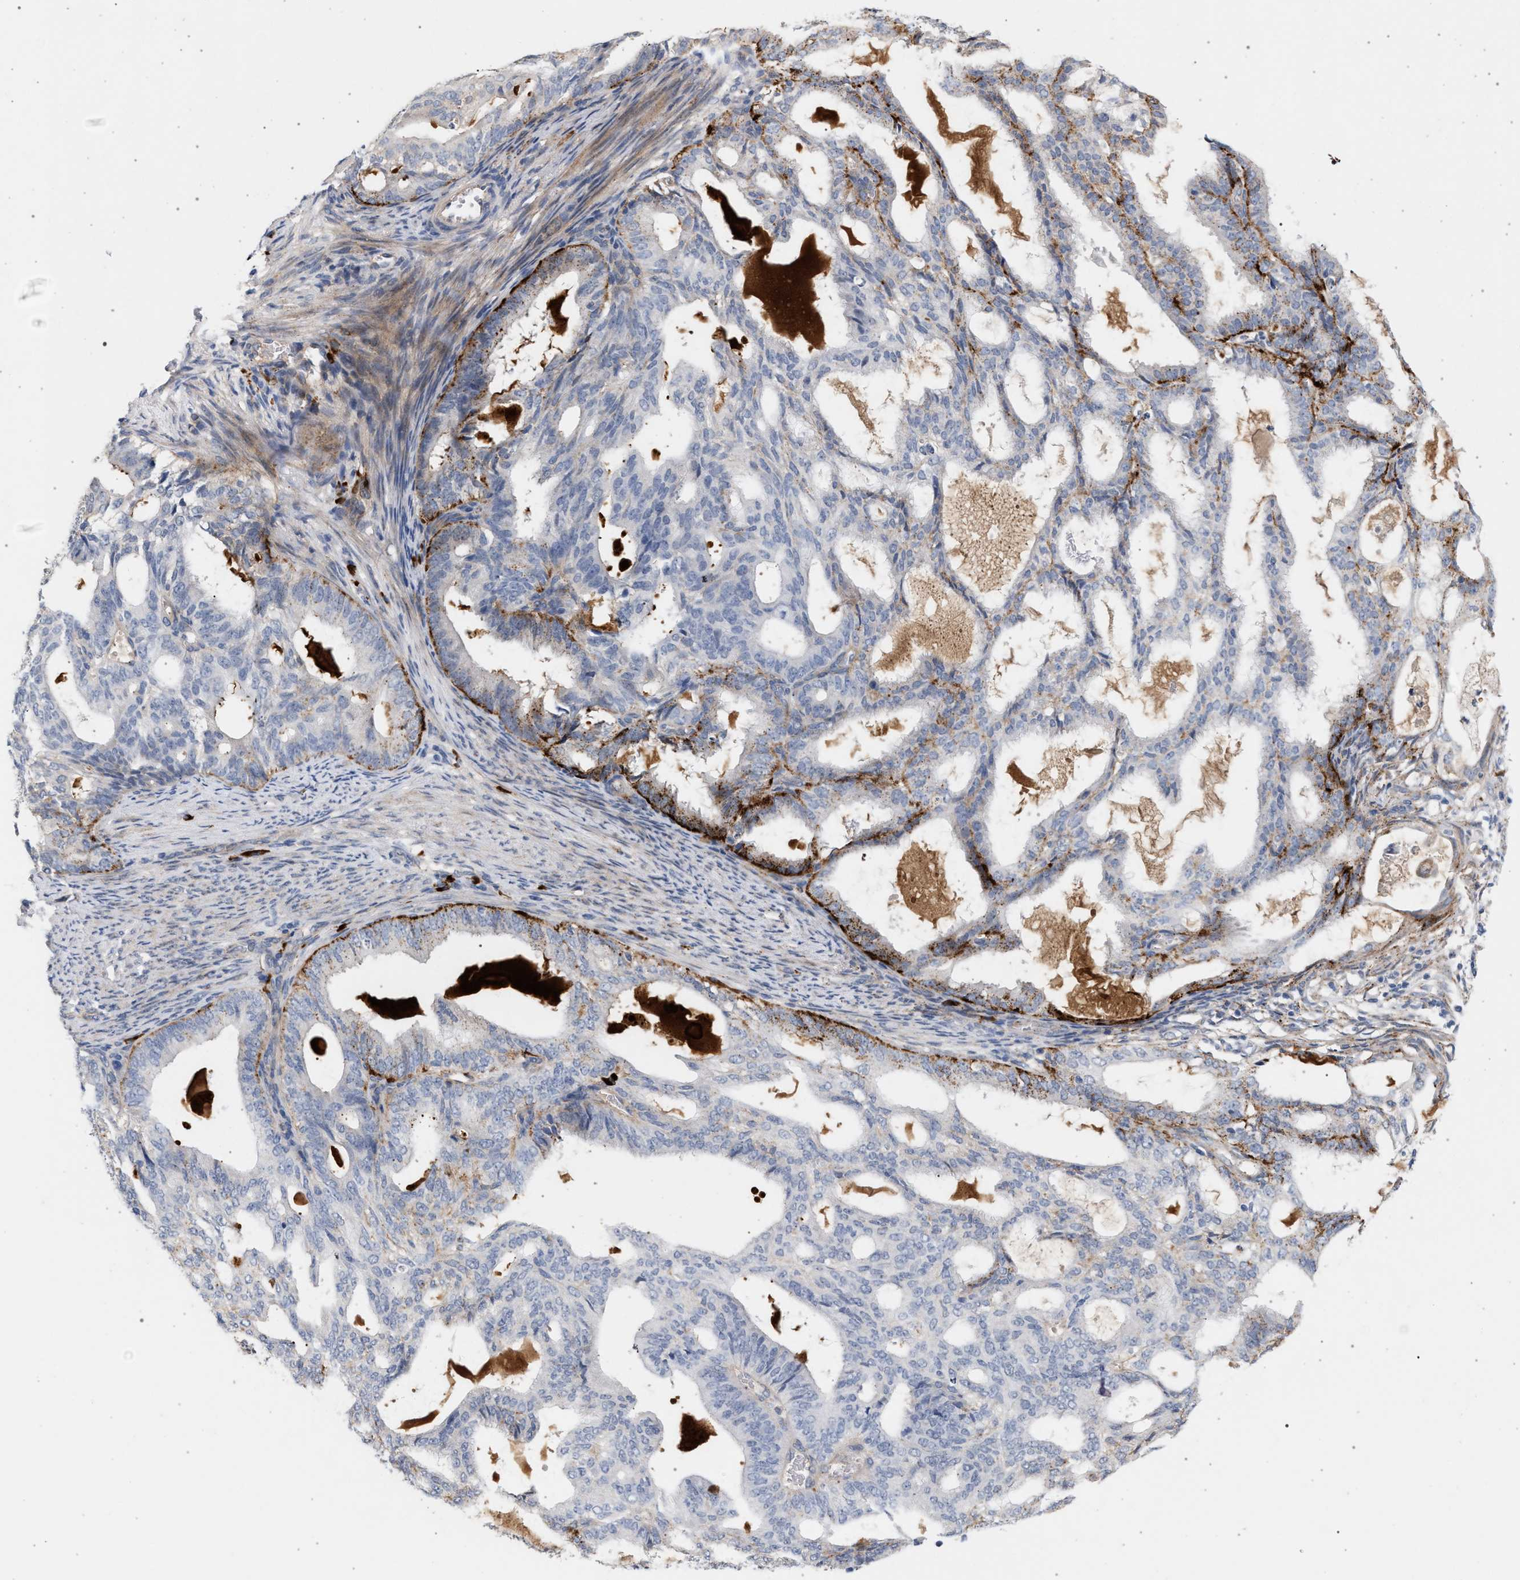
{"staining": {"intensity": "strong", "quantity": "<25%", "location": "cytoplasmic/membranous"}, "tissue": "endometrial cancer", "cell_type": "Tumor cells", "image_type": "cancer", "snomed": [{"axis": "morphology", "description": "Adenocarcinoma, NOS"}, {"axis": "topography", "description": "Endometrium"}], "caption": "High-power microscopy captured an immunohistochemistry image of endometrial cancer, revealing strong cytoplasmic/membranous staining in about <25% of tumor cells. (Stains: DAB in brown, nuclei in blue, Microscopy: brightfield microscopy at high magnification).", "gene": "MAMDC2", "patient": {"sex": "female", "age": 58}}